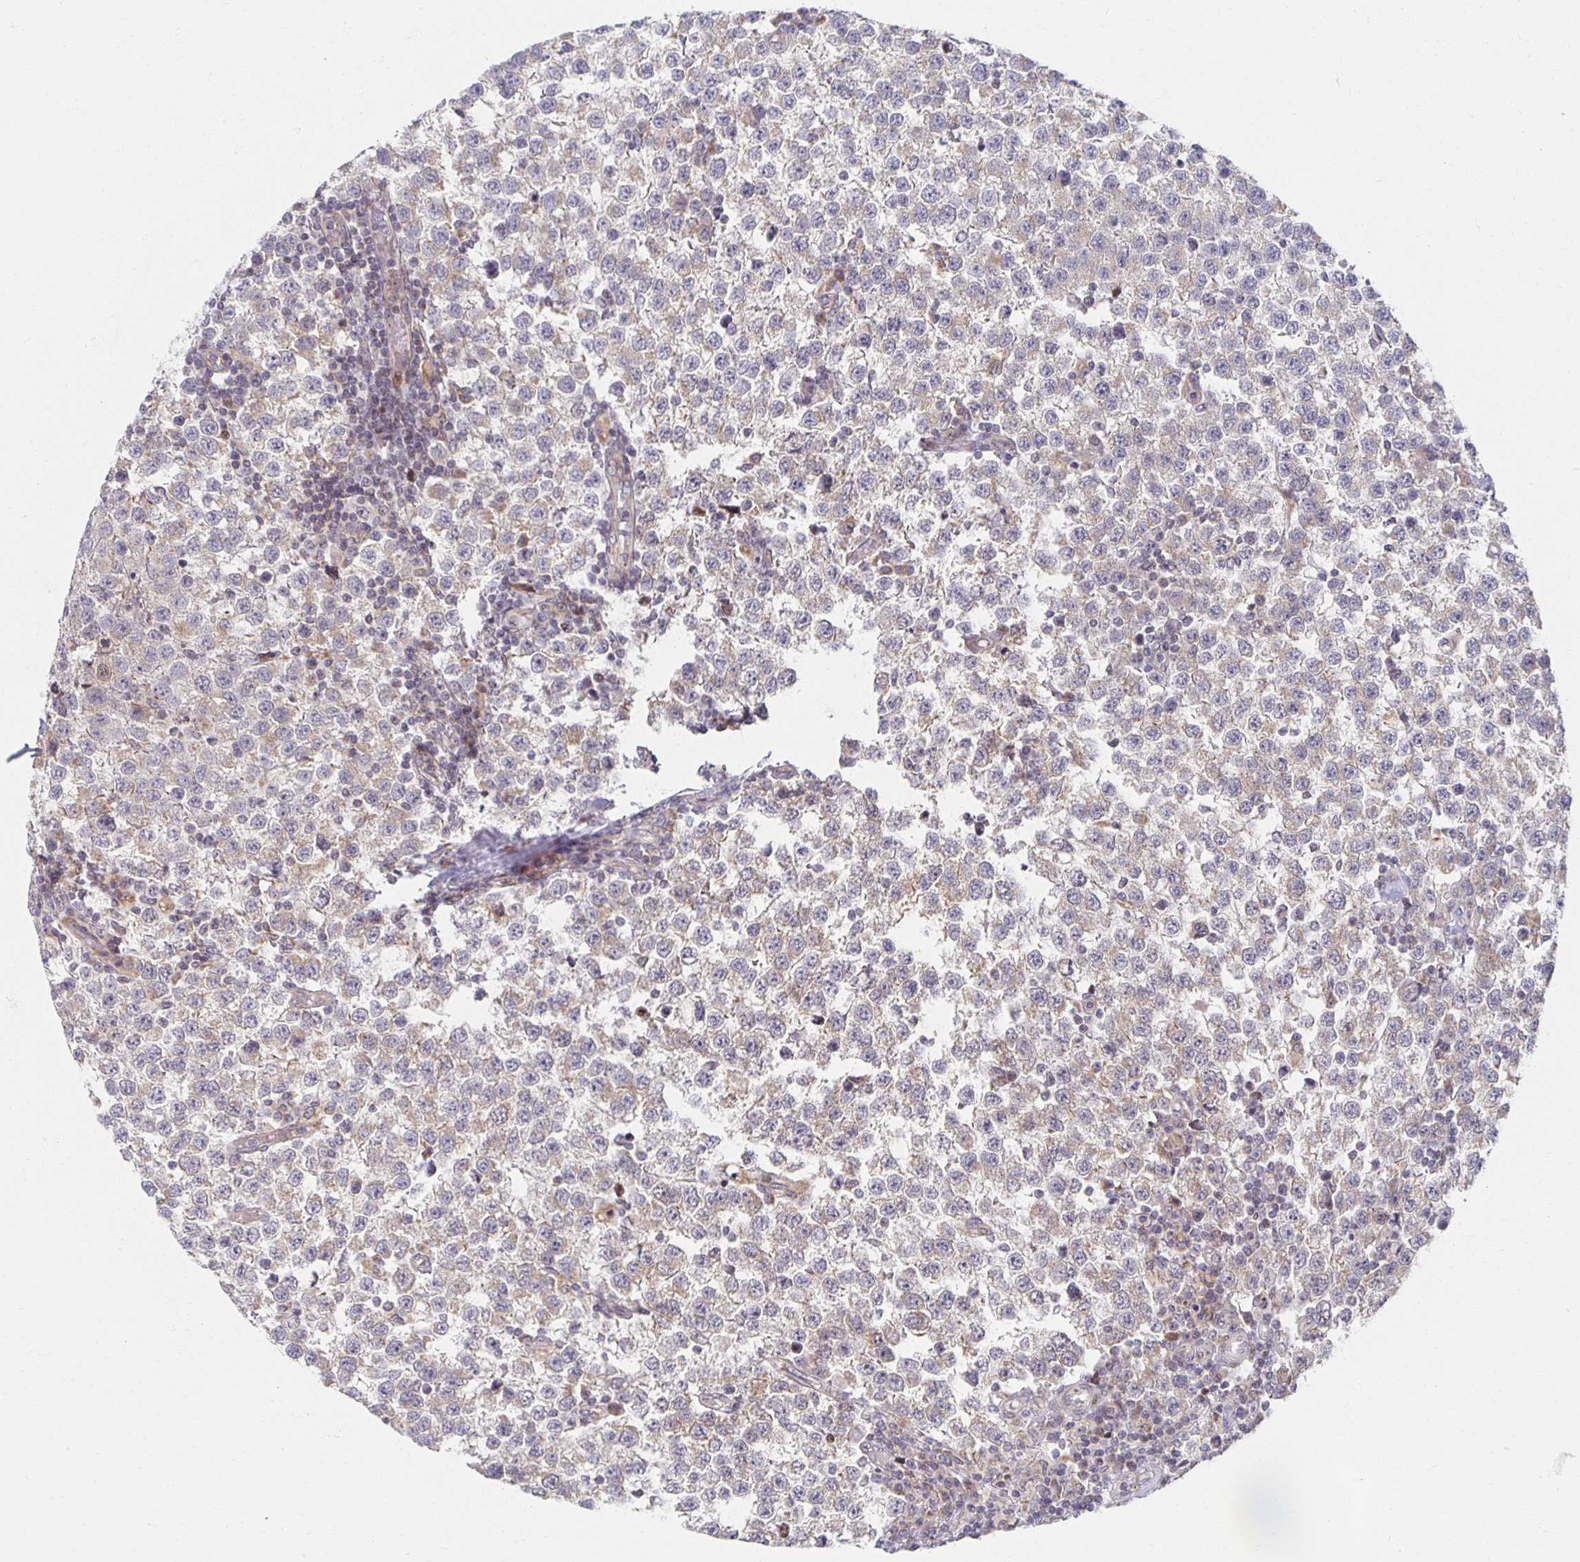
{"staining": {"intensity": "weak", "quantity": "25%-75%", "location": "cytoplasmic/membranous"}, "tissue": "testis cancer", "cell_type": "Tumor cells", "image_type": "cancer", "snomed": [{"axis": "morphology", "description": "Seminoma, NOS"}, {"axis": "topography", "description": "Testis"}], "caption": "This photomicrograph shows immunohistochemistry (IHC) staining of testis cancer (seminoma), with low weak cytoplasmic/membranous expression in about 25%-75% of tumor cells.", "gene": "HCFC1R1", "patient": {"sex": "male", "age": 34}}